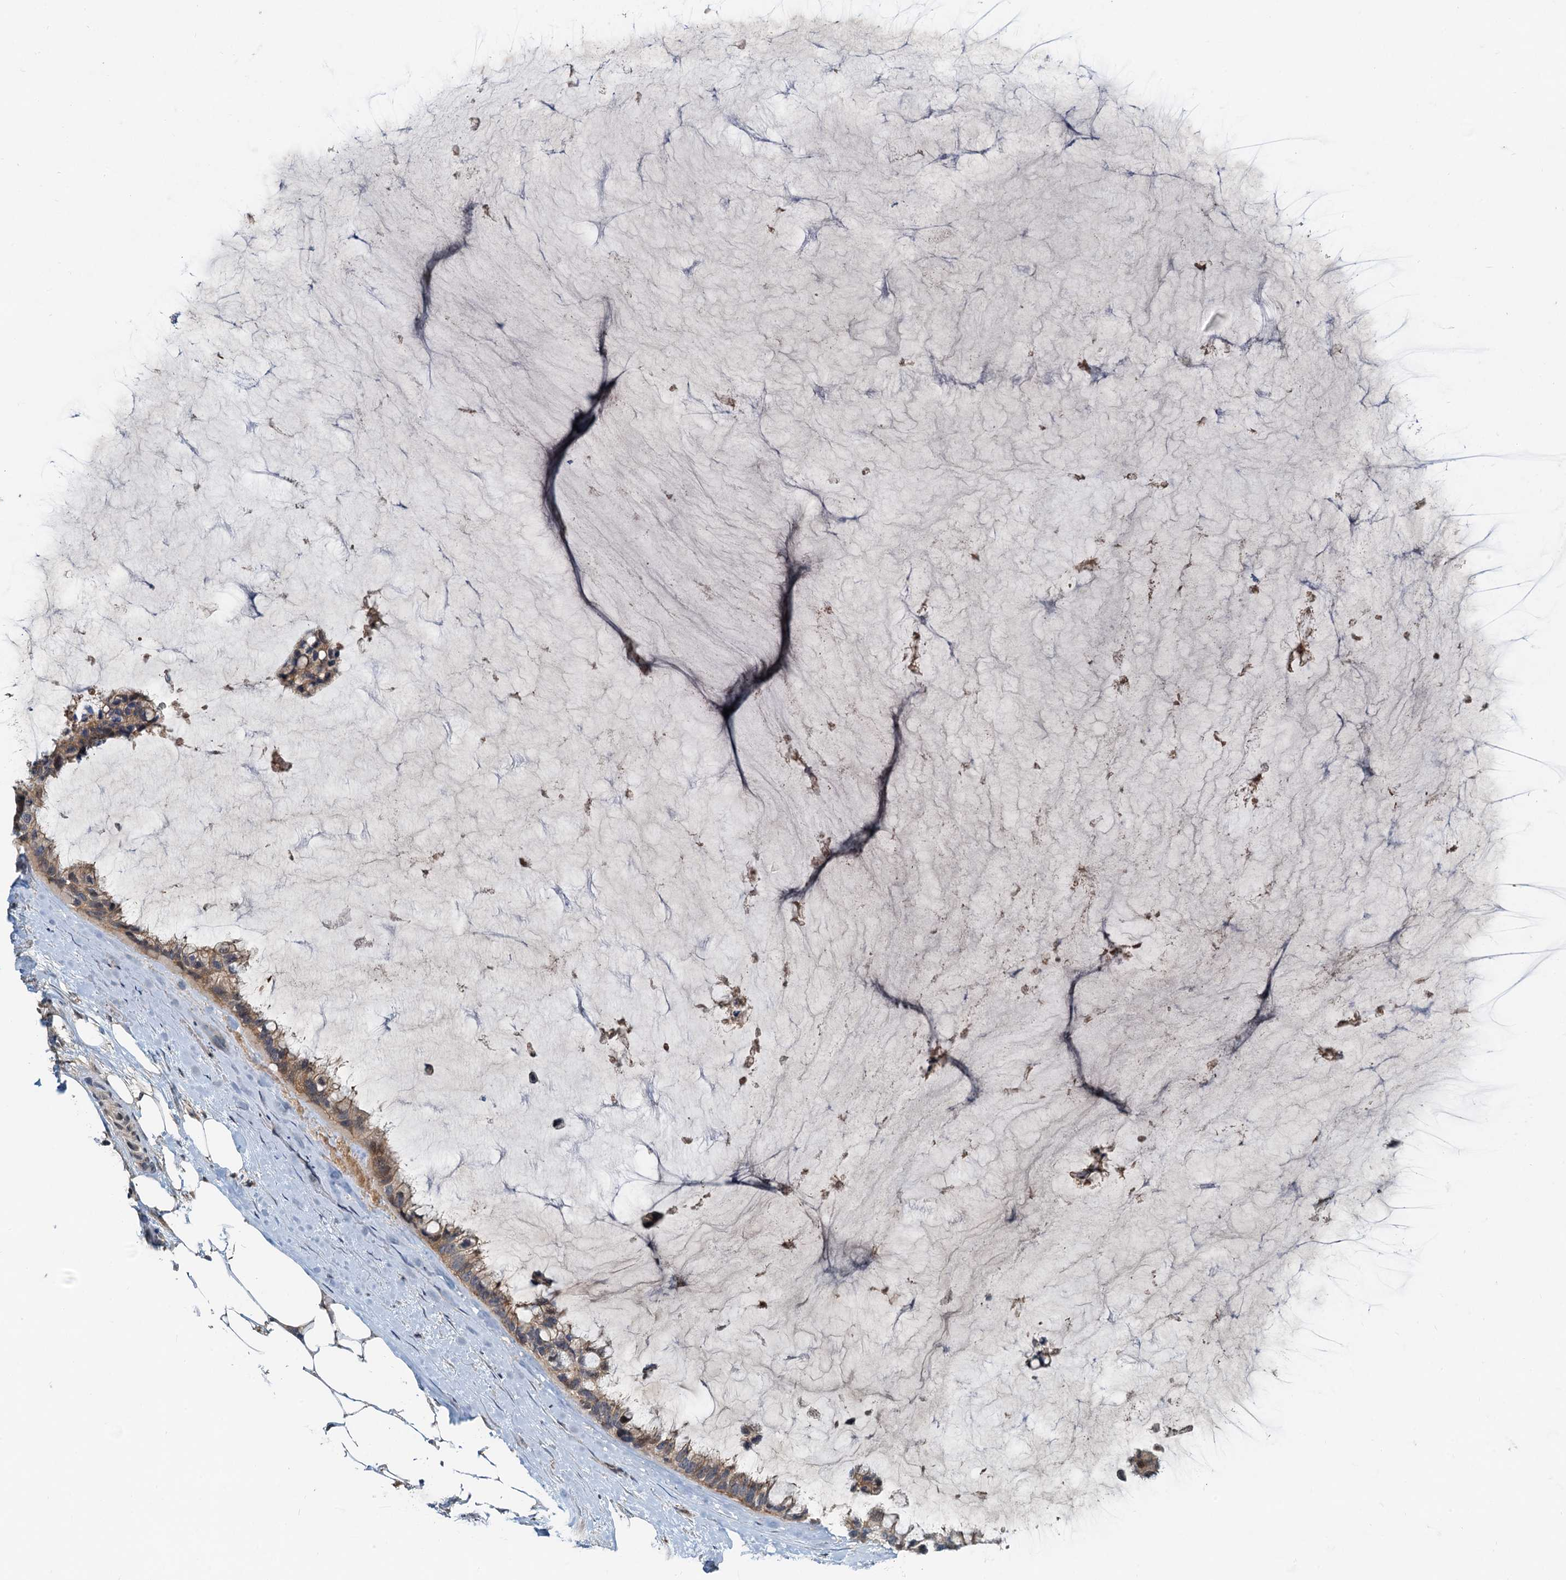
{"staining": {"intensity": "moderate", "quantity": ">75%", "location": "cytoplasmic/membranous"}, "tissue": "ovarian cancer", "cell_type": "Tumor cells", "image_type": "cancer", "snomed": [{"axis": "morphology", "description": "Cystadenocarcinoma, mucinous, NOS"}, {"axis": "topography", "description": "Ovary"}], "caption": "Protein staining exhibits moderate cytoplasmic/membranous staining in about >75% of tumor cells in ovarian mucinous cystadenocarcinoma.", "gene": "CEP68", "patient": {"sex": "female", "age": 39}}